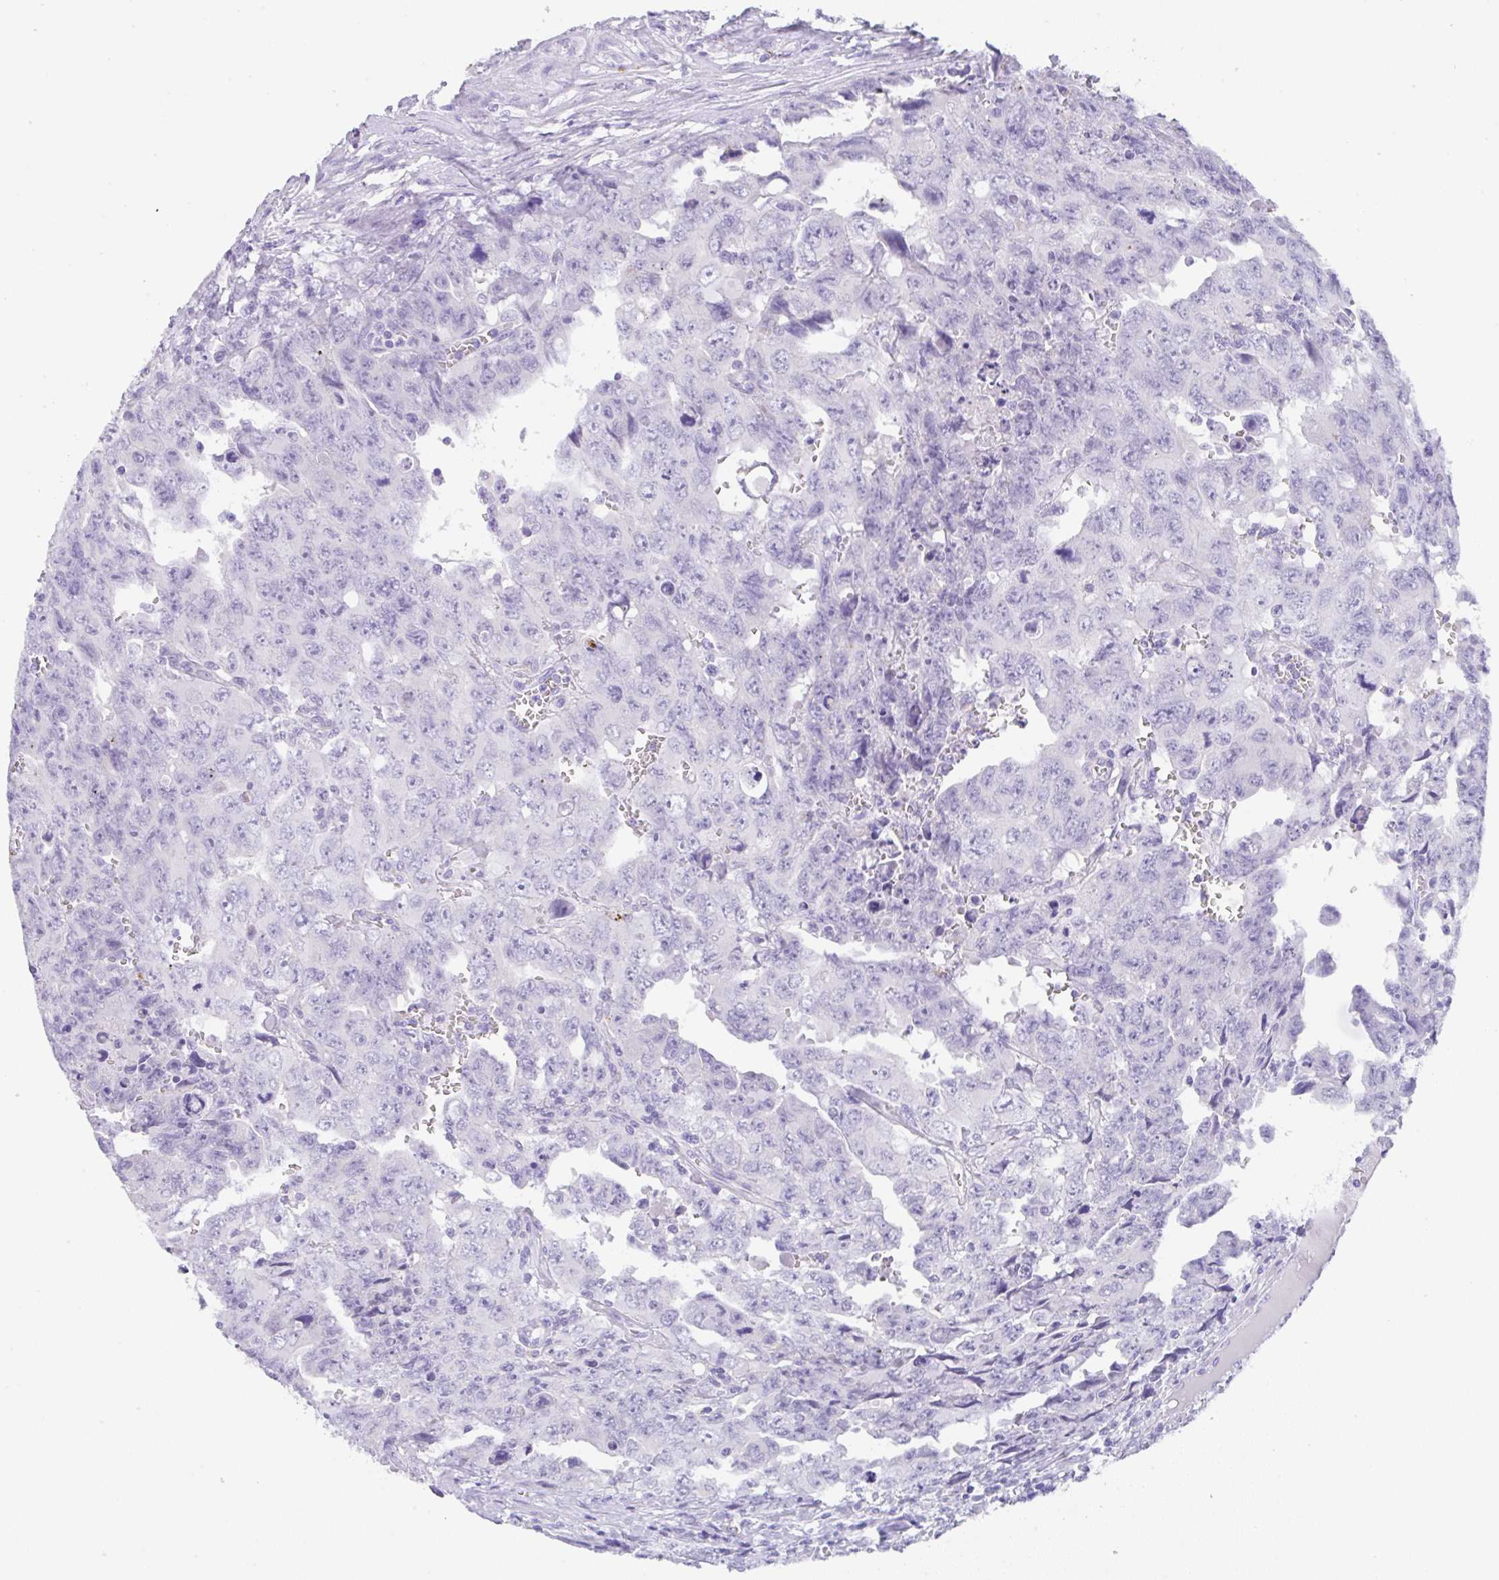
{"staining": {"intensity": "negative", "quantity": "none", "location": "none"}, "tissue": "testis cancer", "cell_type": "Tumor cells", "image_type": "cancer", "snomed": [{"axis": "morphology", "description": "Carcinoma, Embryonal, NOS"}, {"axis": "topography", "description": "Testis"}], "caption": "Testis cancer was stained to show a protein in brown. There is no significant staining in tumor cells. Brightfield microscopy of IHC stained with DAB (brown) and hematoxylin (blue), captured at high magnification.", "gene": "TRAF4", "patient": {"sex": "male", "age": 24}}